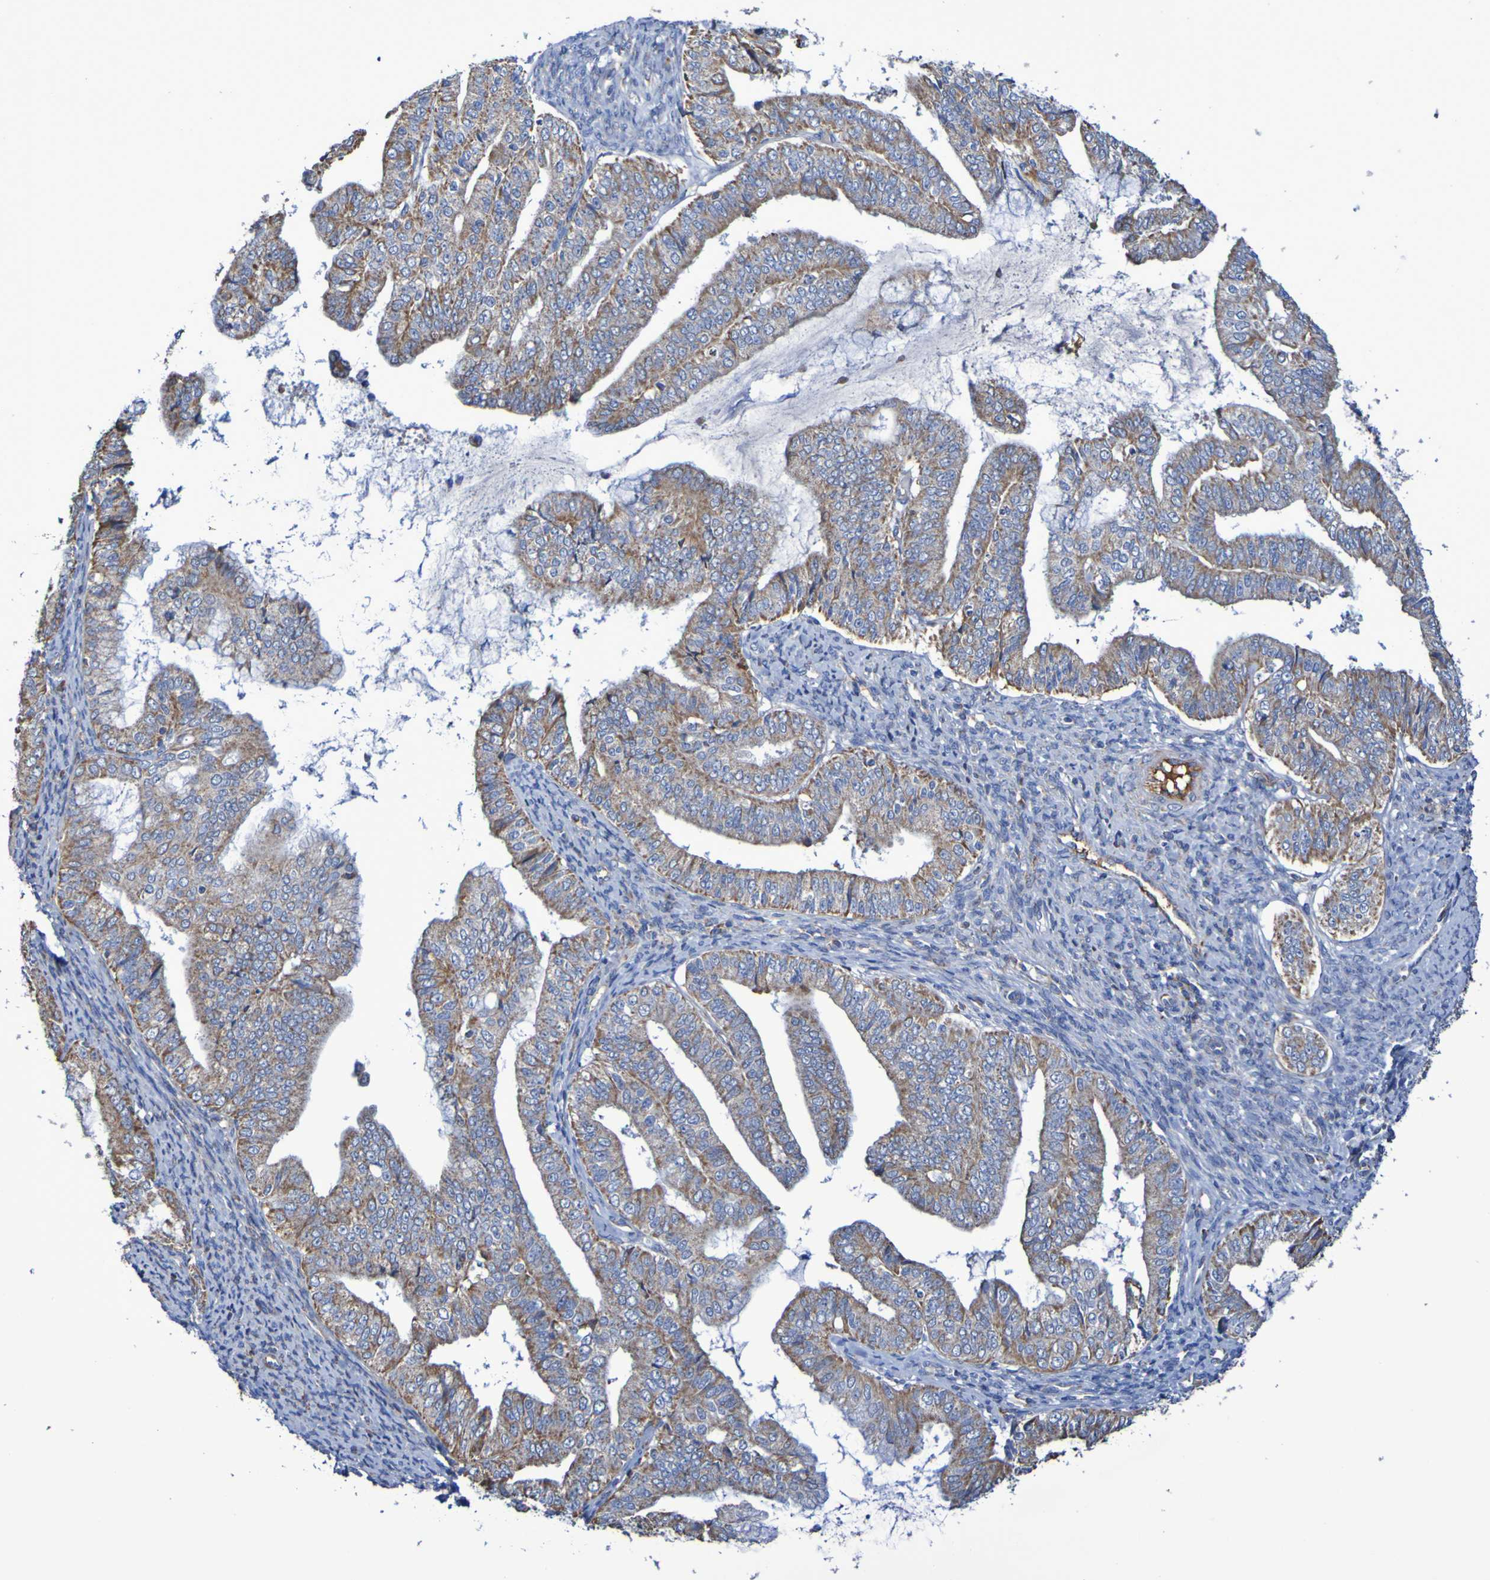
{"staining": {"intensity": "moderate", "quantity": ">75%", "location": "cytoplasmic/membranous"}, "tissue": "endometrial cancer", "cell_type": "Tumor cells", "image_type": "cancer", "snomed": [{"axis": "morphology", "description": "Adenocarcinoma, NOS"}, {"axis": "topography", "description": "Endometrium"}], "caption": "Immunohistochemistry (IHC) staining of adenocarcinoma (endometrial), which reveals medium levels of moderate cytoplasmic/membranous positivity in about >75% of tumor cells indicating moderate cytoplasmic/membranous protein staining. The staining was performed using DAB (brown) for protein detection and nuclei were counterstained in hematoxylin (blue).", "gene": "CNTN2", "patient": {"sex": "female", "age": 63}}